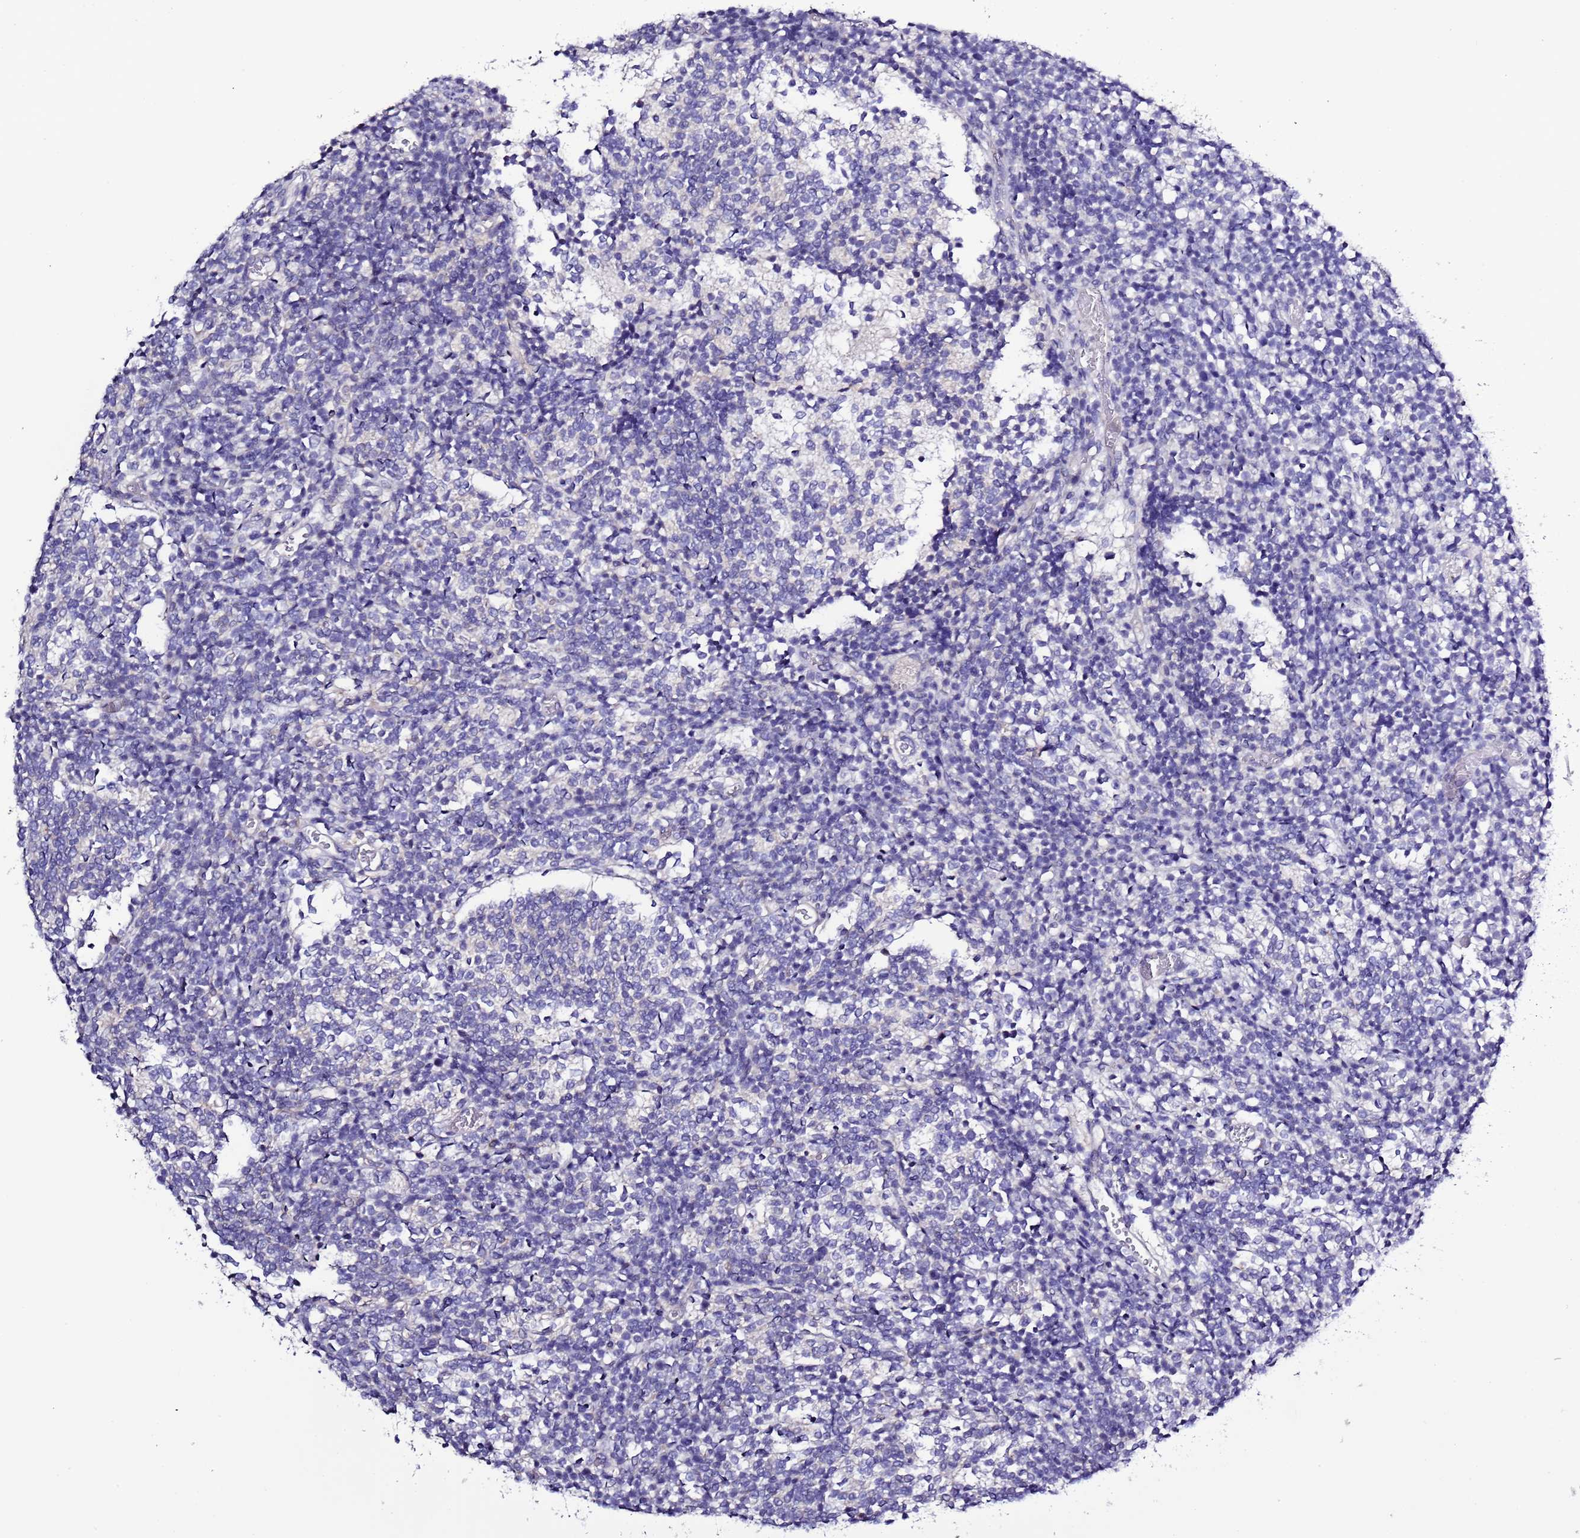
{"staining": {"intensity": "negative", "quantity": "none", "location": "none"}, "tissue": "glioma", "cell_type": "Tumor cells", "image_type": "cancer", "snomed": [{"axis": "morphology", "description": "Glioma, malignant, Low grade"}, {"axis": "topography", "description": "Brain"}], "caption": "An immunohistochemistry image of glioma is shown. There is no staining in tumor cells of glioma.", "gene": "SPCS1", "patient": {"sex": "female", "age": 1}}